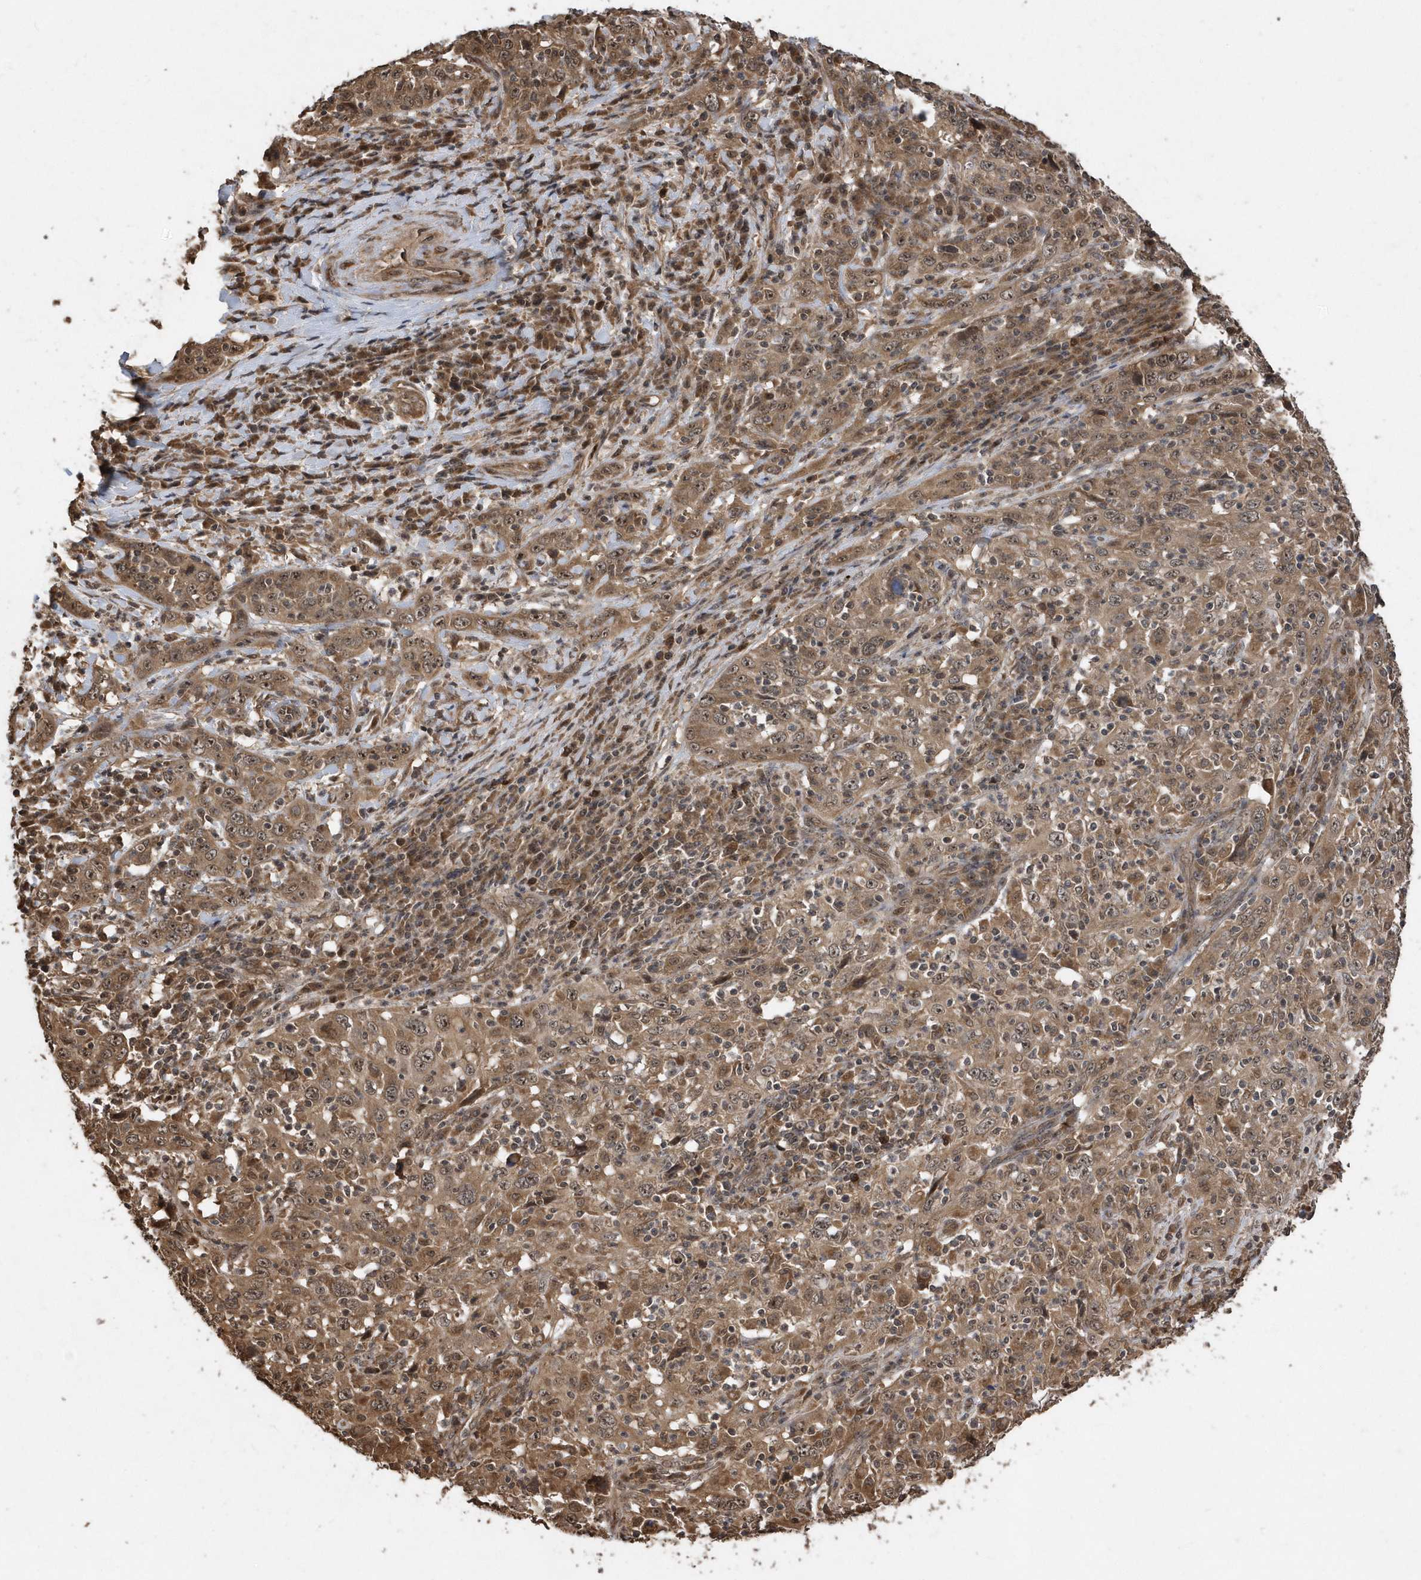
{"staining": {"intensity": "moderate", "quantity": ">75%", "location": "cytoplasmic/membranous"}, "tissue": "cervical cancer", "cell_type": "Tumor cells", "image_type": "cancer", "snomed": [{"axis": "morphology", "description": "Squamous cell carcinoma, NOS"}, {"axis": "topography", "description": "Cervix"}], "caption": "Cervical cancer stained for a protein displays moderate cytoplasmic/membranous positivity in tumor cells.", "gene": "WASHC5", "patient": {"sex": "female", "age": 46}}